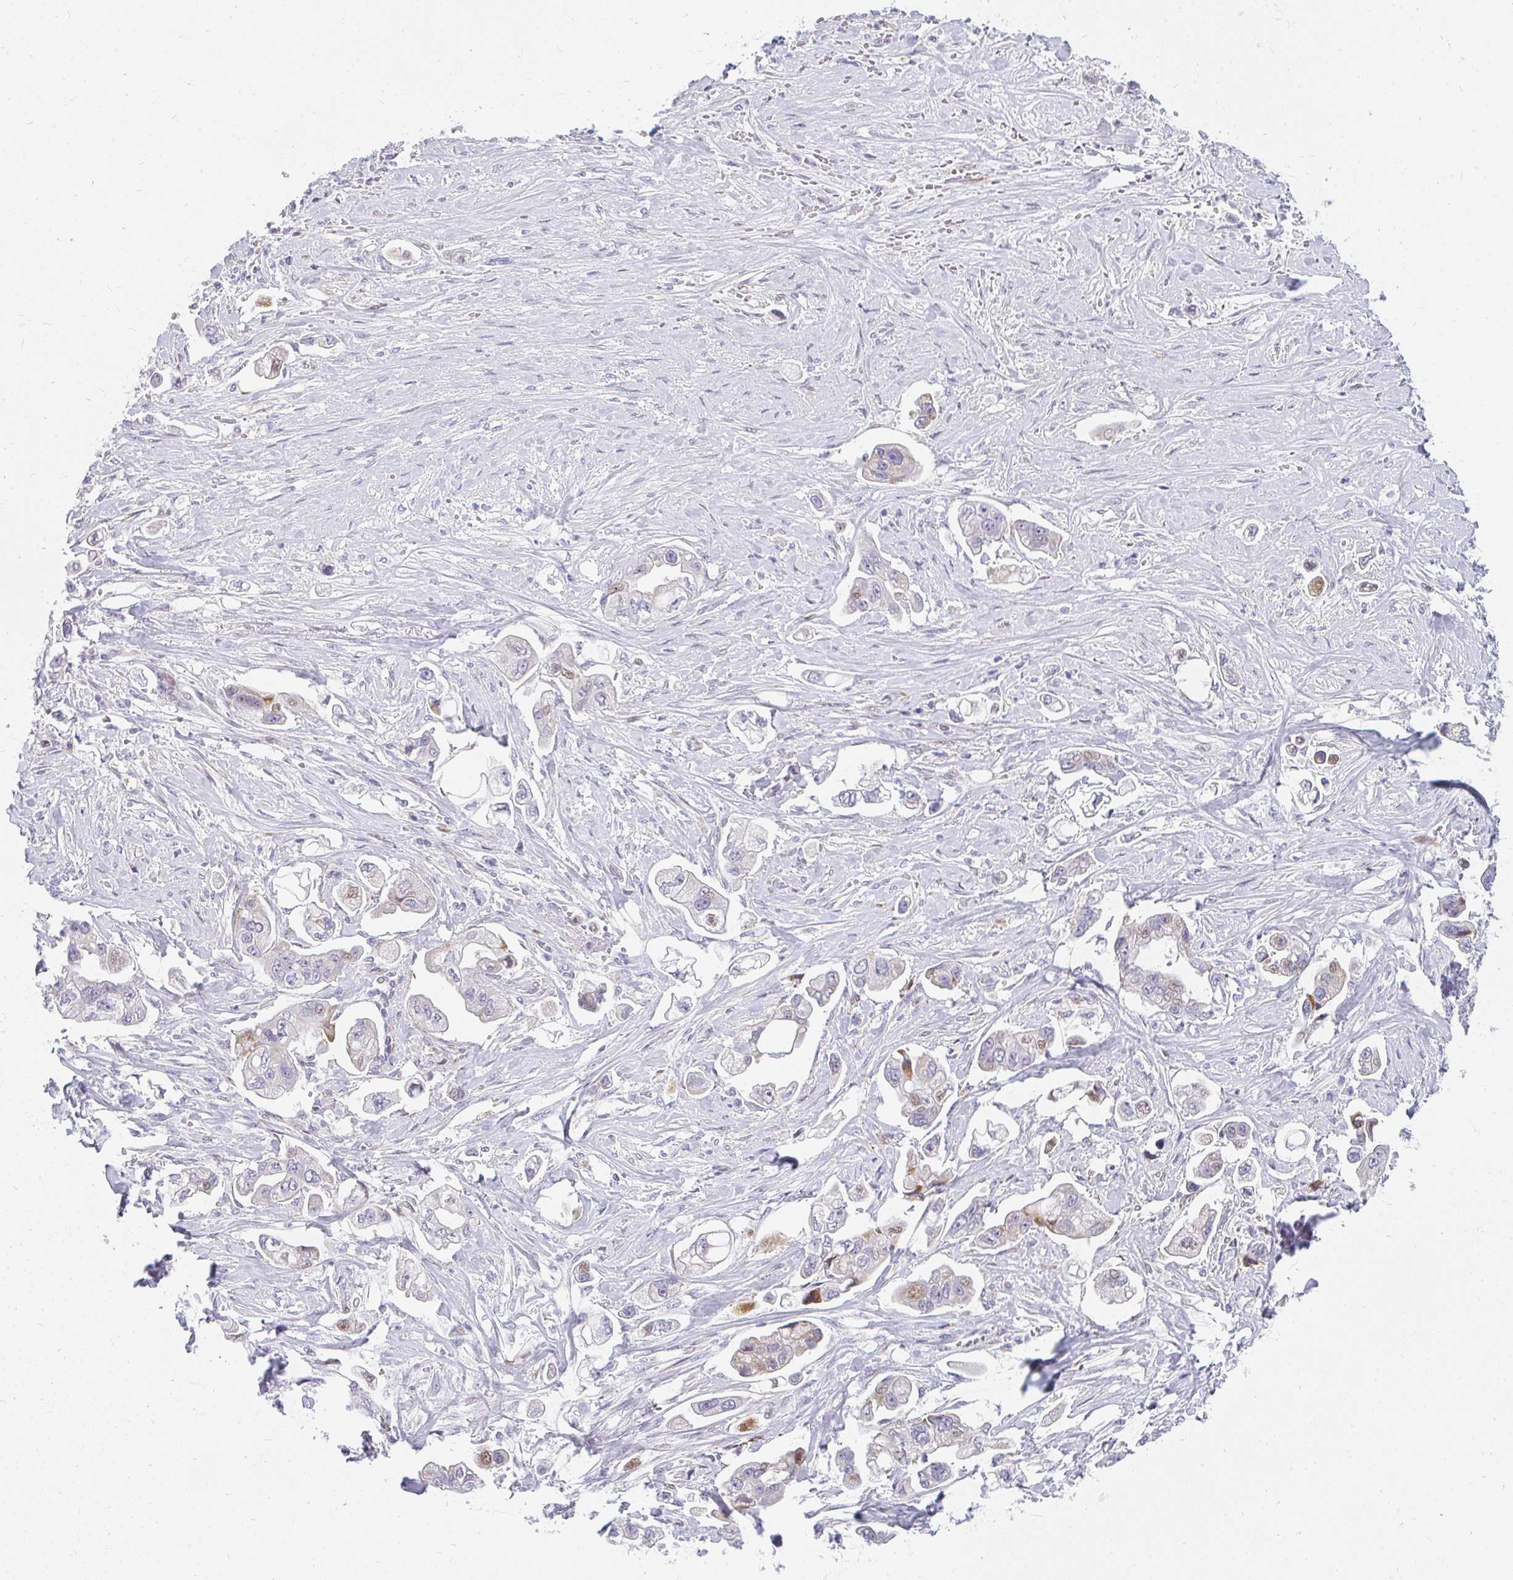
{"staining": {"intensity": "strong", "quantity": "<25%", "location": "cytoplasmic/membranous,nuclear"}, "tissue": "stomach cancer", "cell_type": "Tumor cells", "image_type": "cancer", "snomed": [{"axis": "morphology", "description": "Adenocarcinoma, NOS"}, {"axis": "topography", "description": "Stomach"}], "caption": "Strong cytoplasmic/membranous and nuclear positivity for a protein is present in about <25% of tumor cells of adenocarcinoma (stomach) using immunohistochemistry.", "gene": "PLA2G5", "patient": {"sex": "male", "age": 62}}